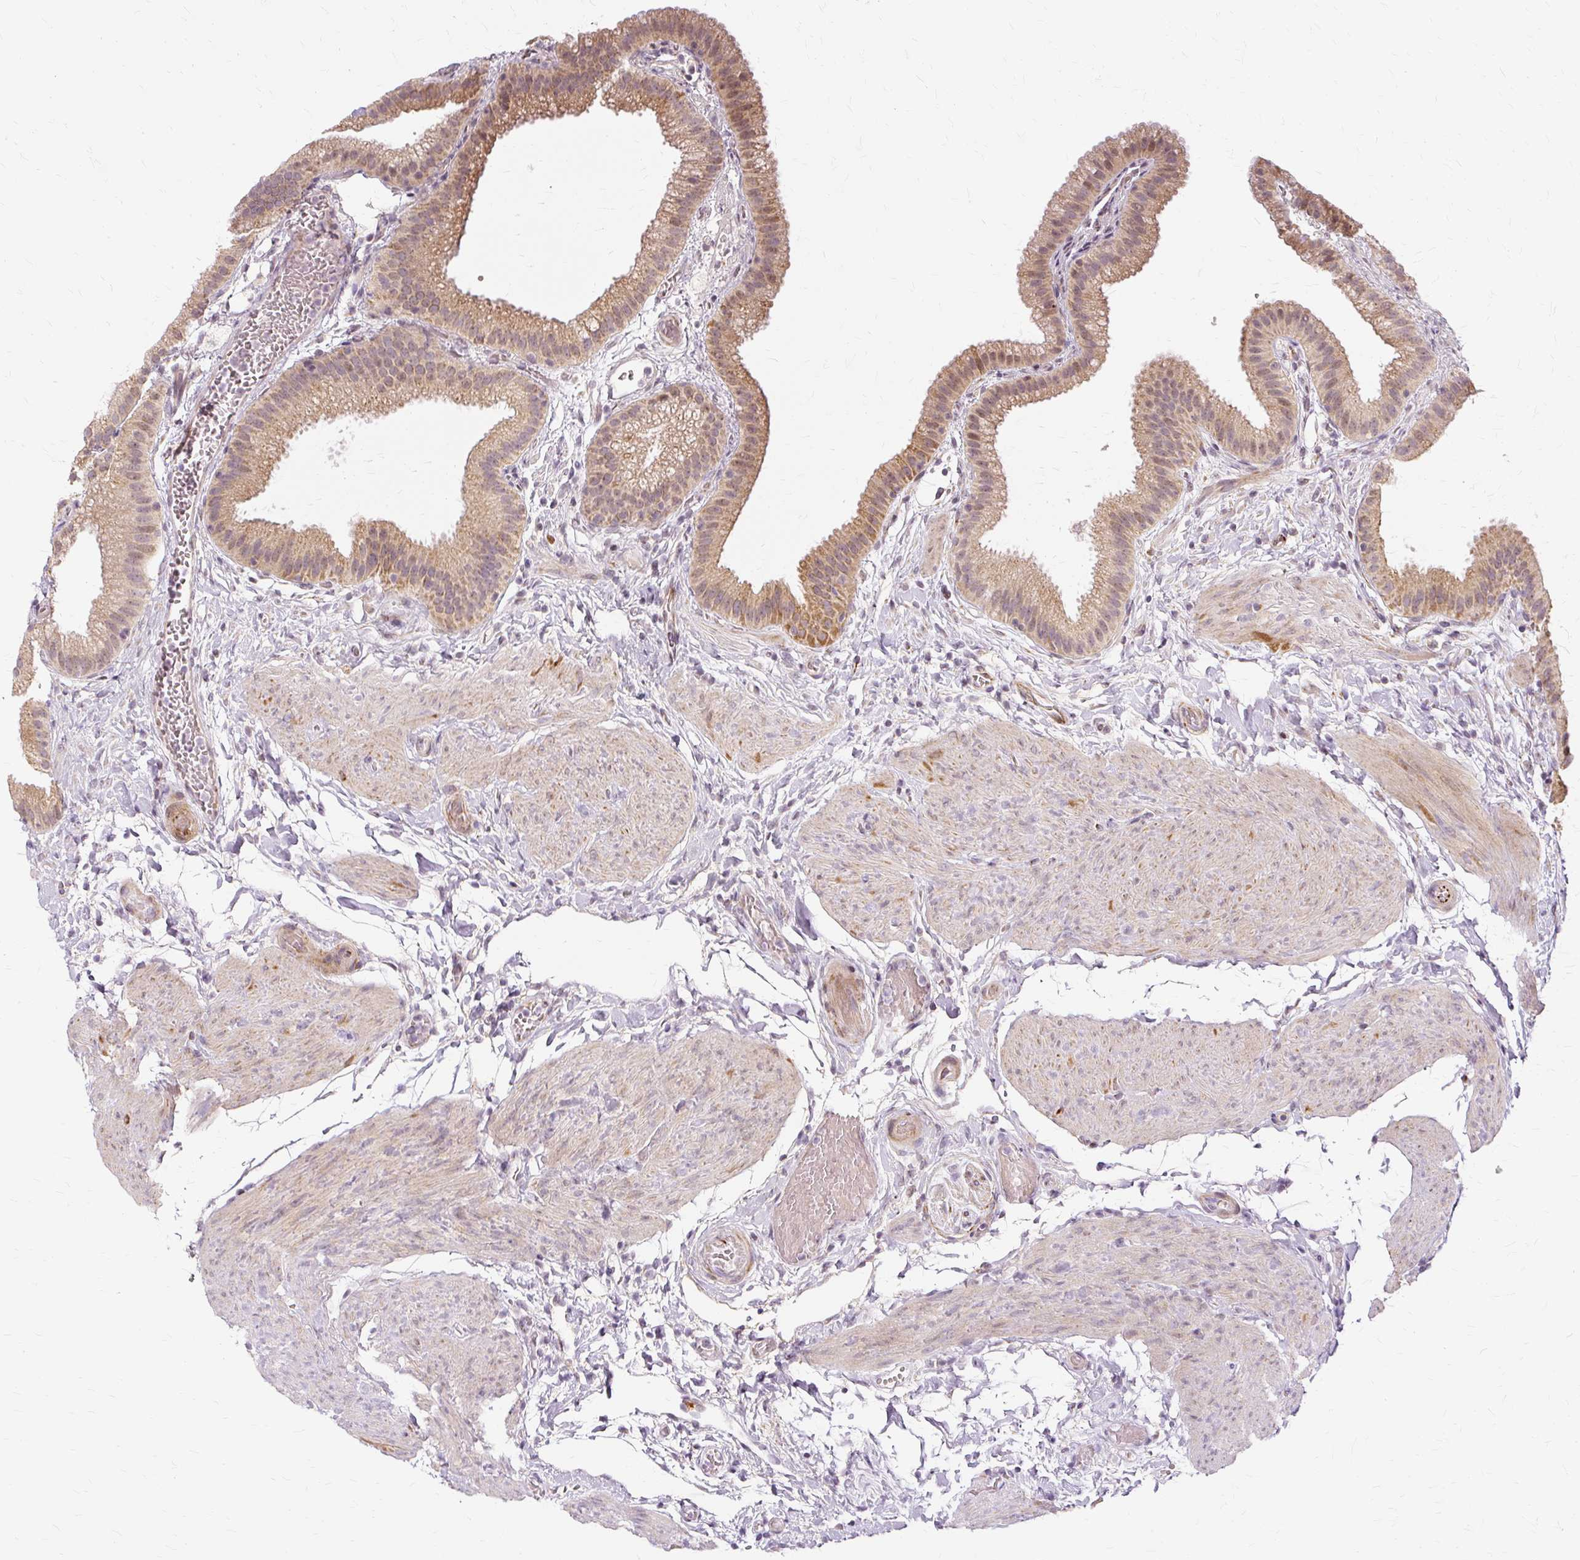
{"staining": {"intensity": "moderate", "quantity": ">75%", "location": "cytoplasmic/membranous,nuclear"}, "tissue": "gallbladder", "cell_type": "Glandular cells", "image_type": "normal", "snomed": [{"axis": "morphology", "description": "Normal tissue, NOS"}, {"axis": "topography", "description": "Gallbladder"}], "caption": "The histopathology image shows immunohistochemical staining of unremarkable gallbladder. There is moderate cytoplasmic/membranous,nuclear positivity is appreciated in approximately >75% of glandular cells.", "gene": "MMACHC", "patient": {"sex": "female", "age": 63}}